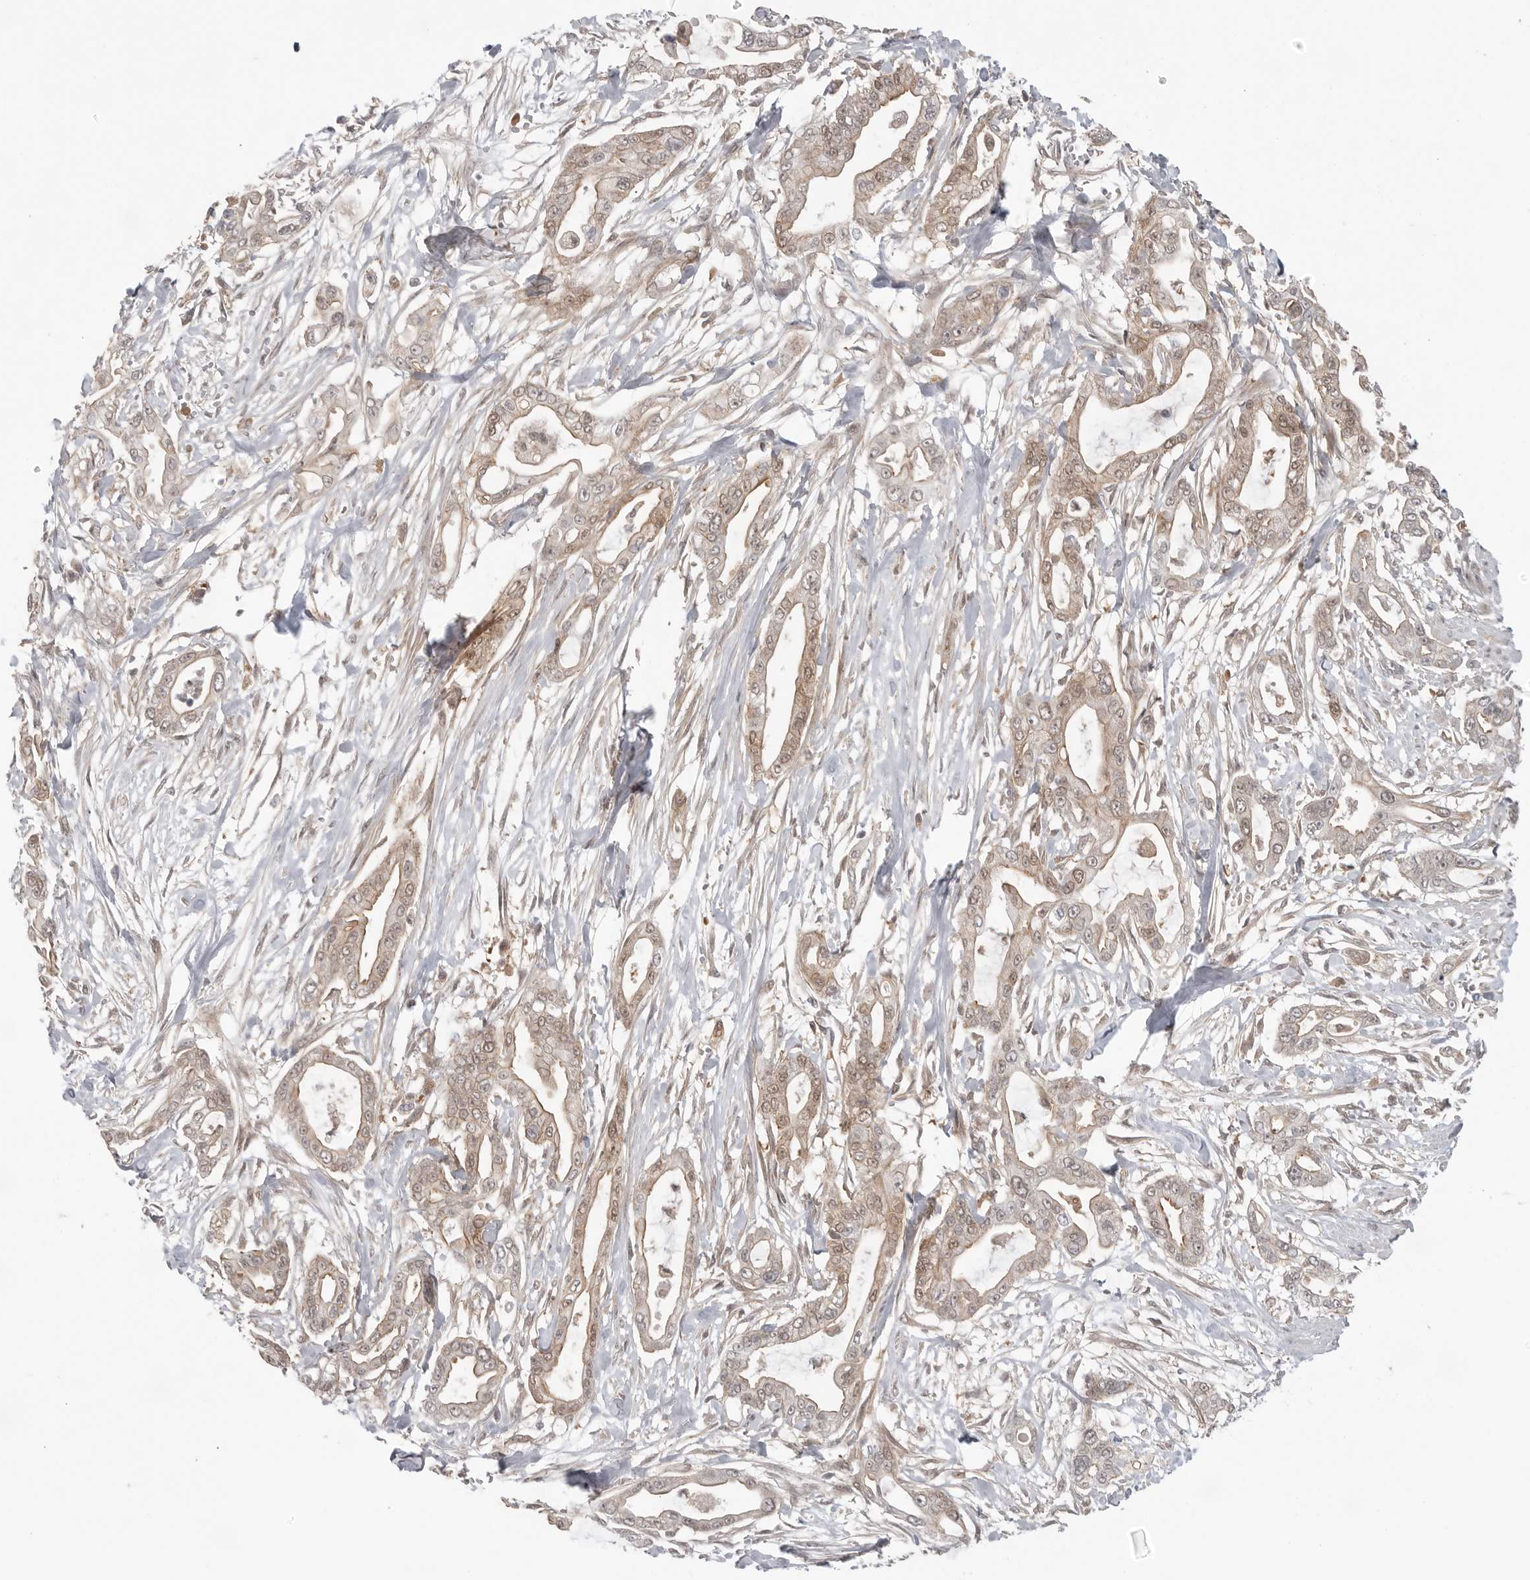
{"staining": {"intensity": "weak", "quantity": ">75%", "location": "cytoplasmic/membranous,nuclear"}, "tissue": "pancreatic cancer", "cell_type": "Tumor cells", "image_type": "cancer", "snomed": [{"axis": "morphology", "description": "Adenocarcinoma, NOS"}, {"axis": "topography", "description": "Pancreas"}], "caption": "This micrograph shows immunohistochemistry (IHC) staining of adenocarcinoma (pancreatic), with low weak cytoplasmic/membranous and nuclear staining in approximately >75% of tumor cells.", "gene": "DBNL", "patient": {"sex": "male", "age": 68}}